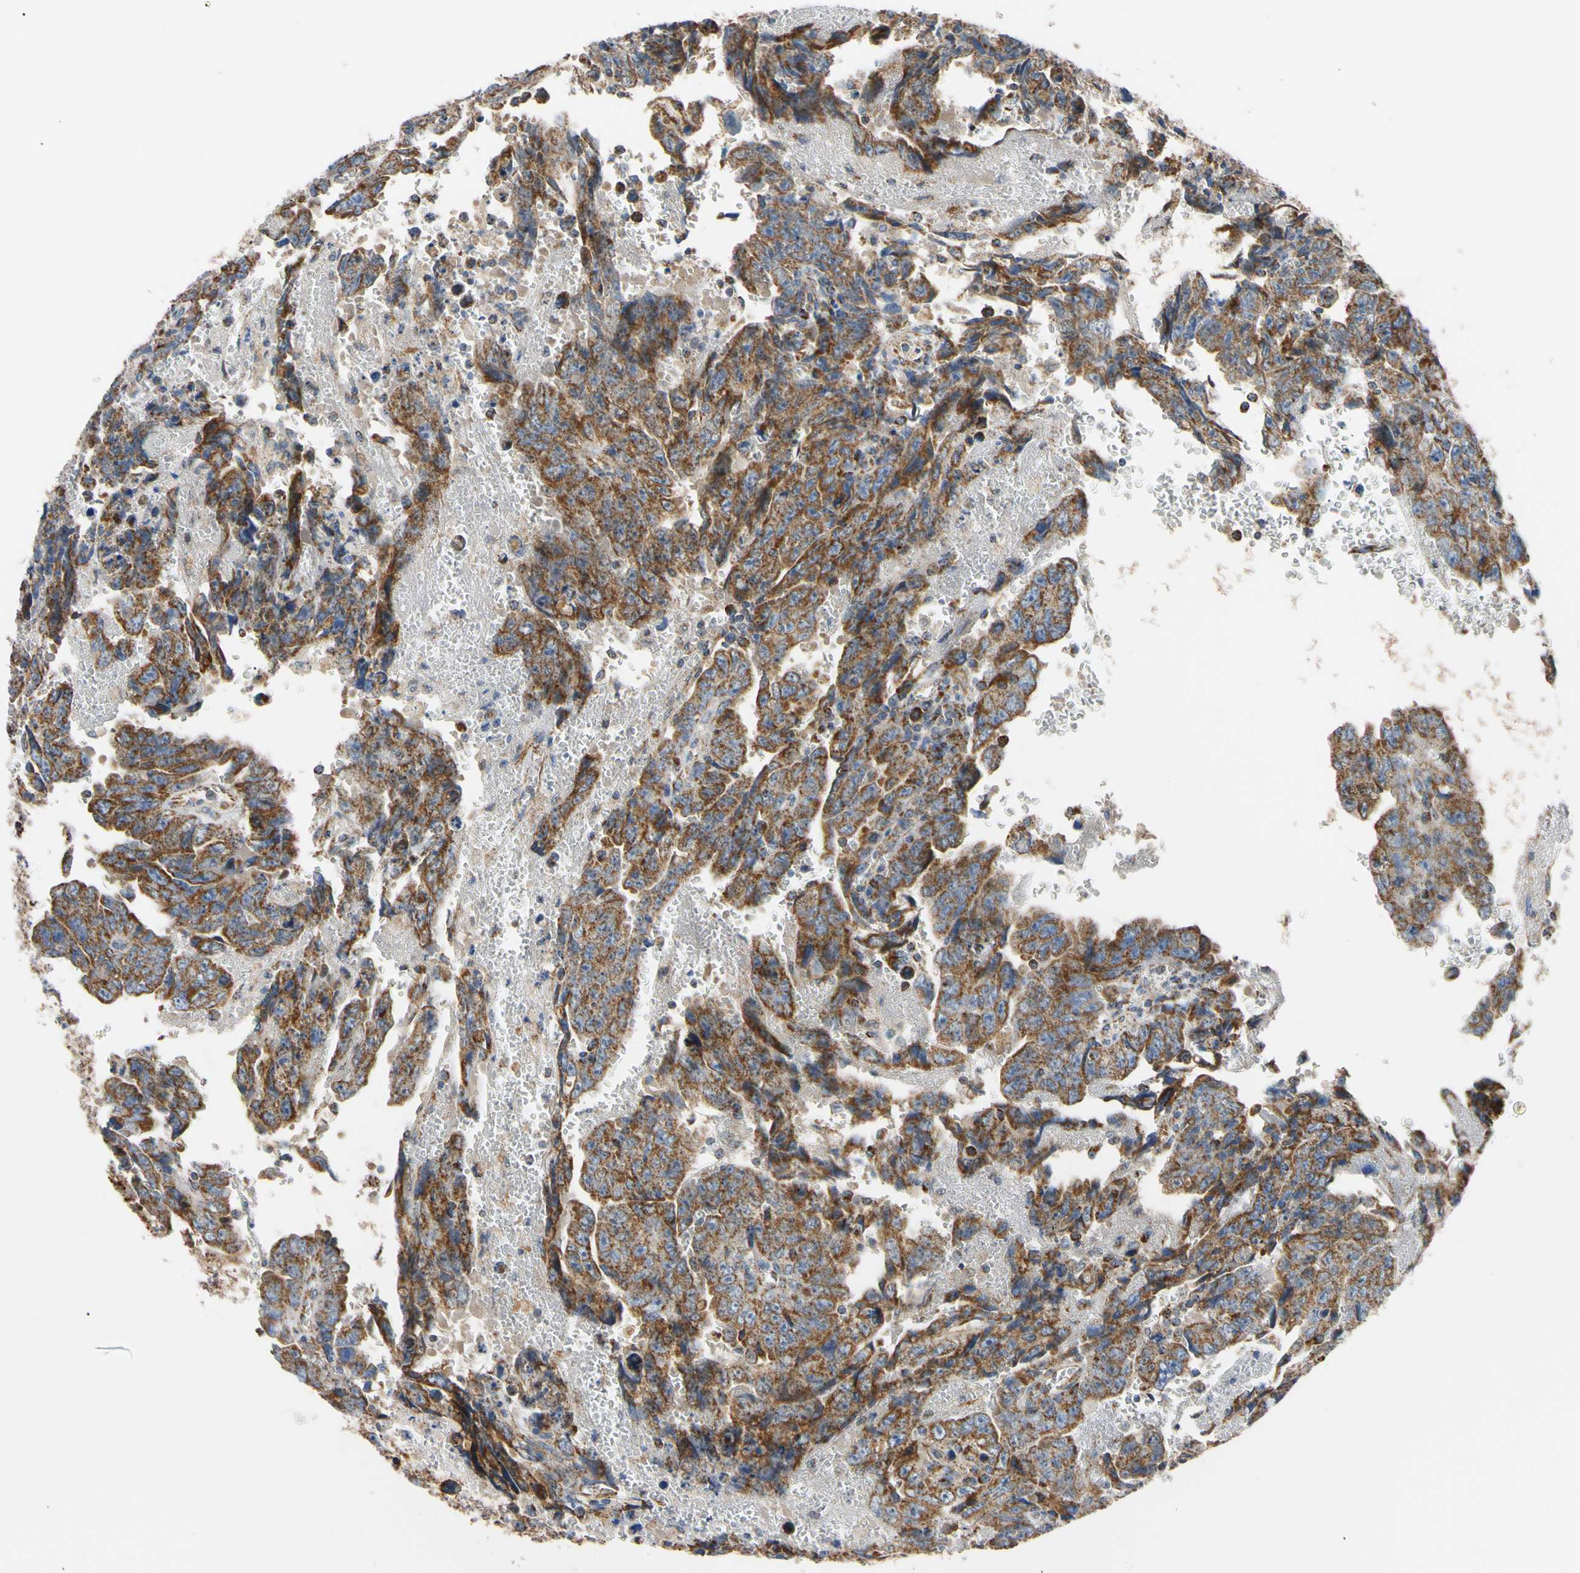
{"staining": {"intensity": "strong", "quantity": ">75%", "location": "cytoplasmic/membranous"}, "tissue": "testis cancer", "cell_type": "Tumor cells", "image_type": "cancer", "snomed": [{"axis": "morphology", "description": "Carcinoma, Embryonal, NOS"}, {"axis": "topography", "description": "Testis"}], "caption": "Tumor cells exhibit strong cytoplasmic/membranous staining in approximately >75% of cells in testis embryonal carcinoma.", "gene": "CLPP", "patient": {"sex": "male", "age": 28}}